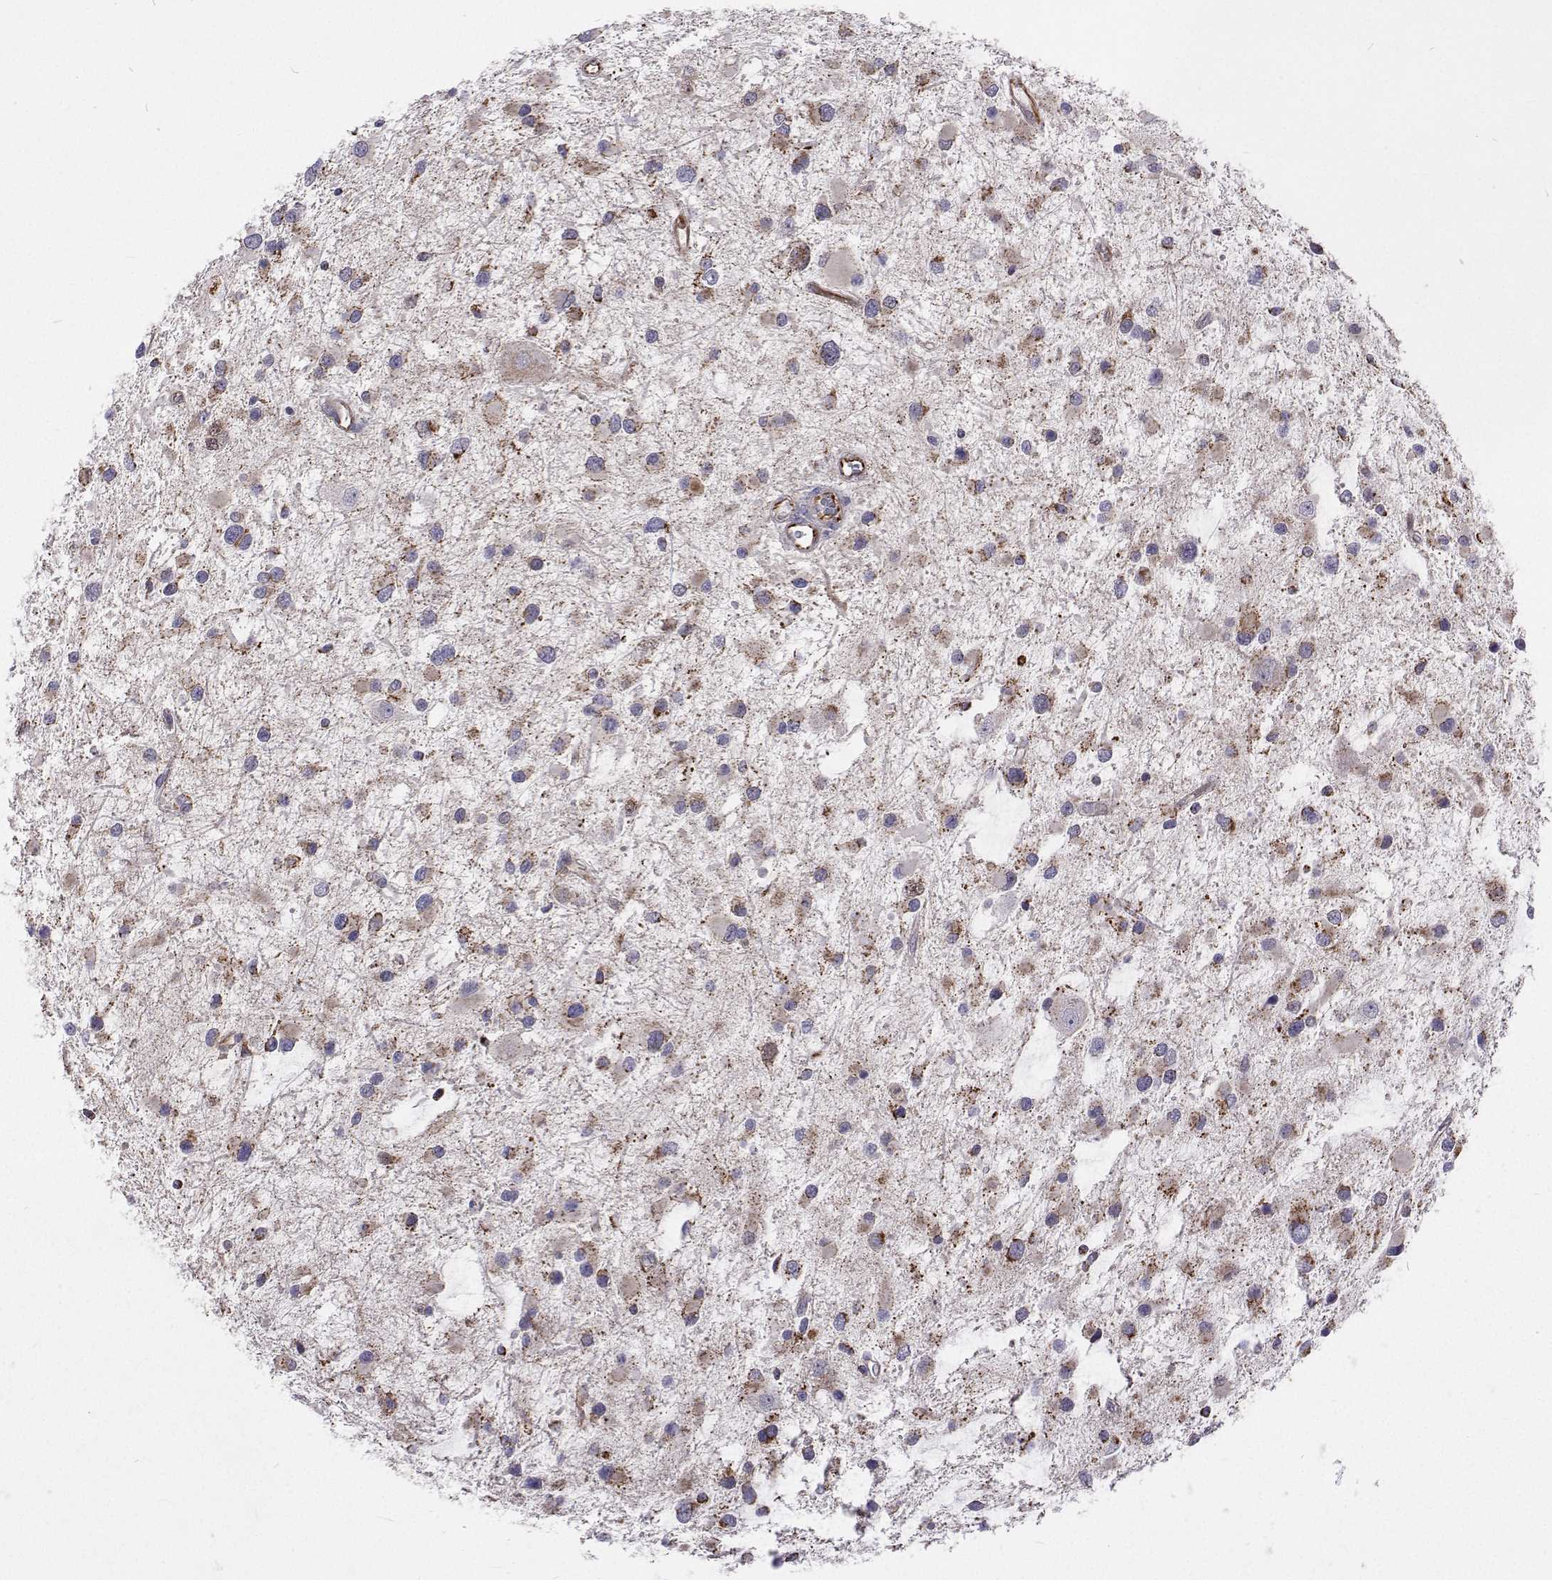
{"staining": {"intensity": "moderate", "quantity": "25%-75%", "location": "cytoplasmic/membranous"}, "tissue": "glioma", "cell_type": "Tumor cells", "image_type": "cancer", "snomed": [{"axis": "morphology", "description": "Glioma, malignant, Low grade"}, {"axis": "topography", "description": "Brain"}], "caption": "A high-resolution micrograph shows immunohistochemistry staining of malignant glioma (low-grade), which shows moderate cytoplasmic/membranous expression in about 25%-75% of tumor cells.", "gene": "DHTKD1", "patient": {"sex": "female", "age": 32}}